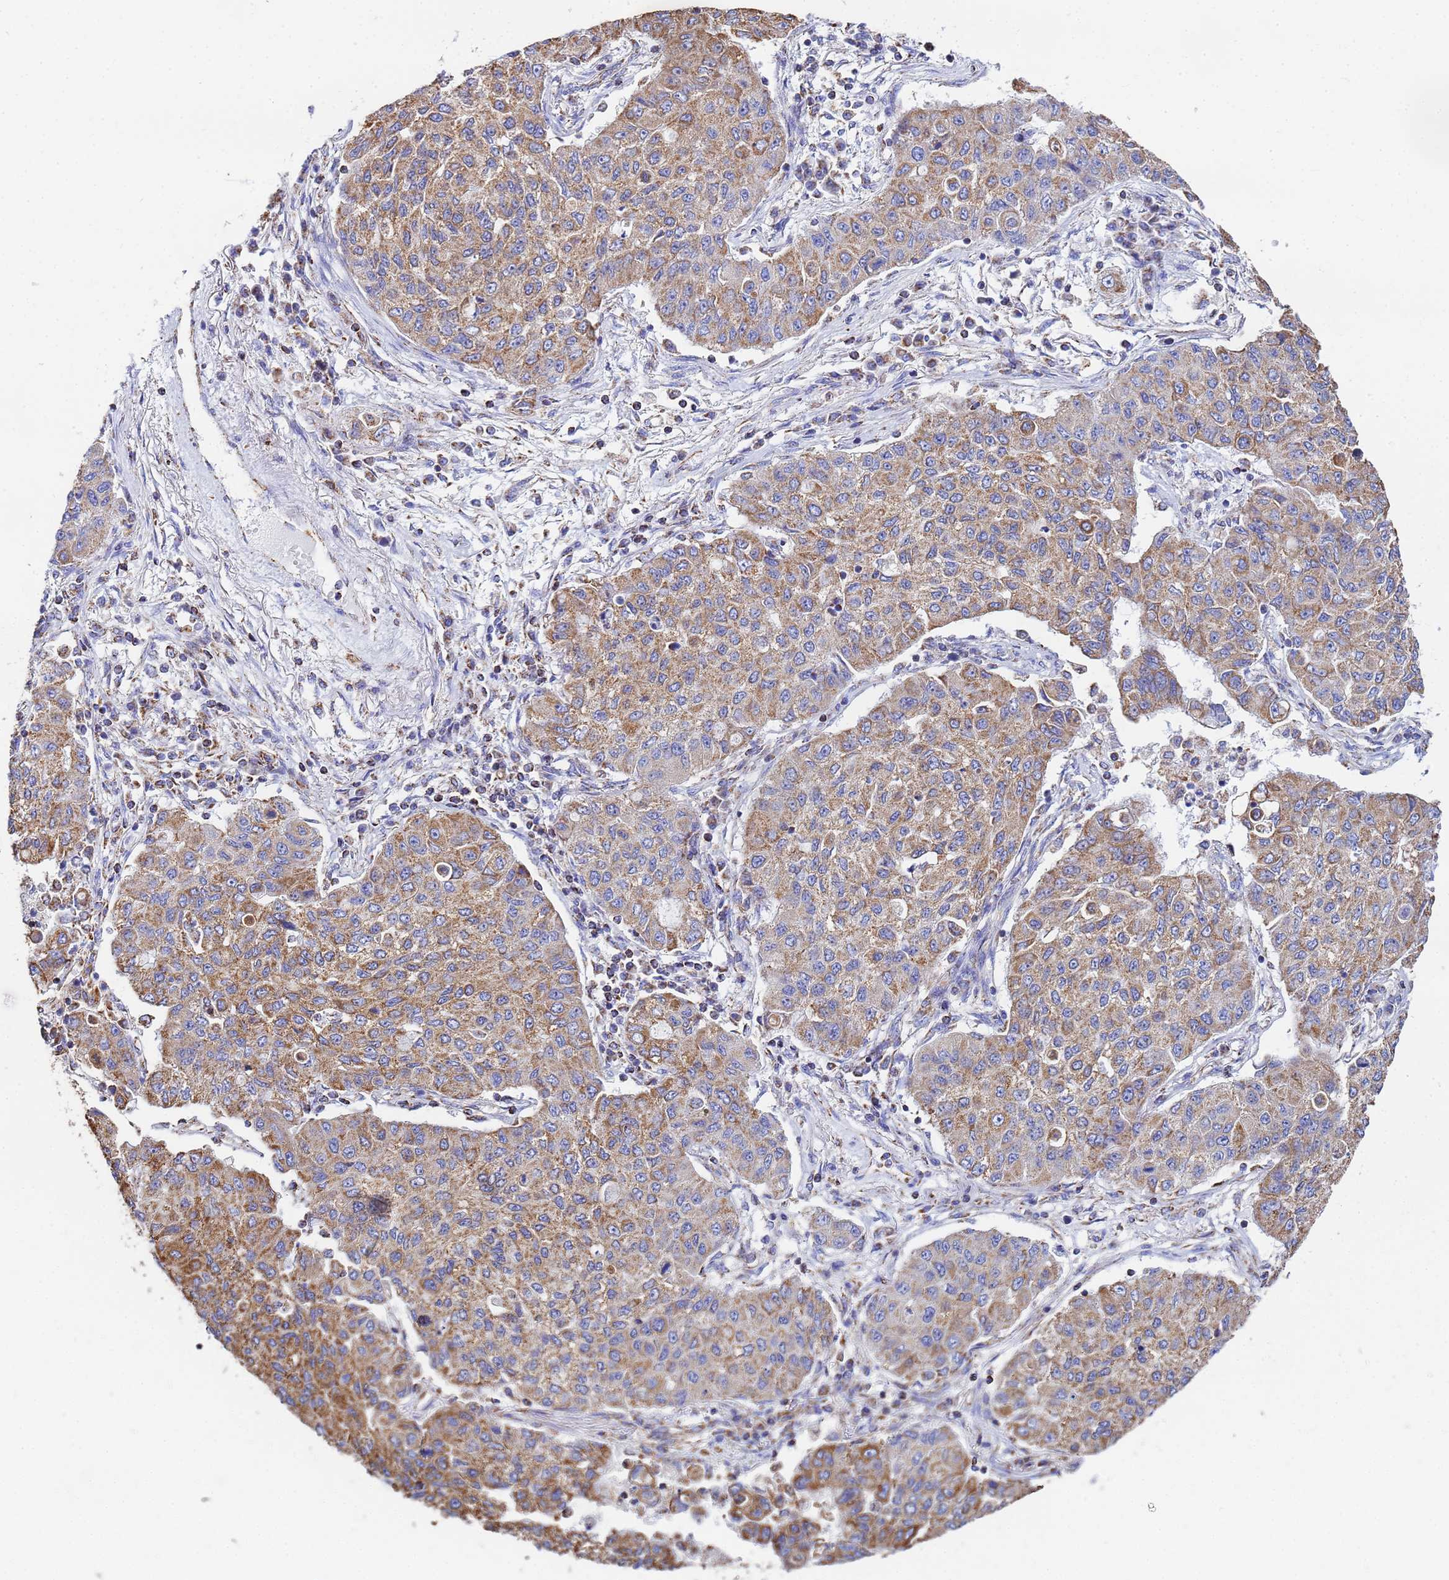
{"staining": {"intensity": "moderate", "quantity": ">75%", "location": "cytoplasmic/membranous"}, "tissue": "lung cancer", "cell_type": "Tumor cells", "image_type": "cancer", "snomed": [{"axis": "morphology", "description": "Squamous cell carcinoma, NOS"}, {"axis": "topography", "description": "Lung"}], "caption": "There is medium levels of moderate cytoplasmic/membranous positivity in tumor cells of lung cancer (squamous cell carcinoma), as demonstrated by immunohistochemical staining (brown color).", "gene": "GLUD1", "patient": {"sex": "male", "age": 74}}